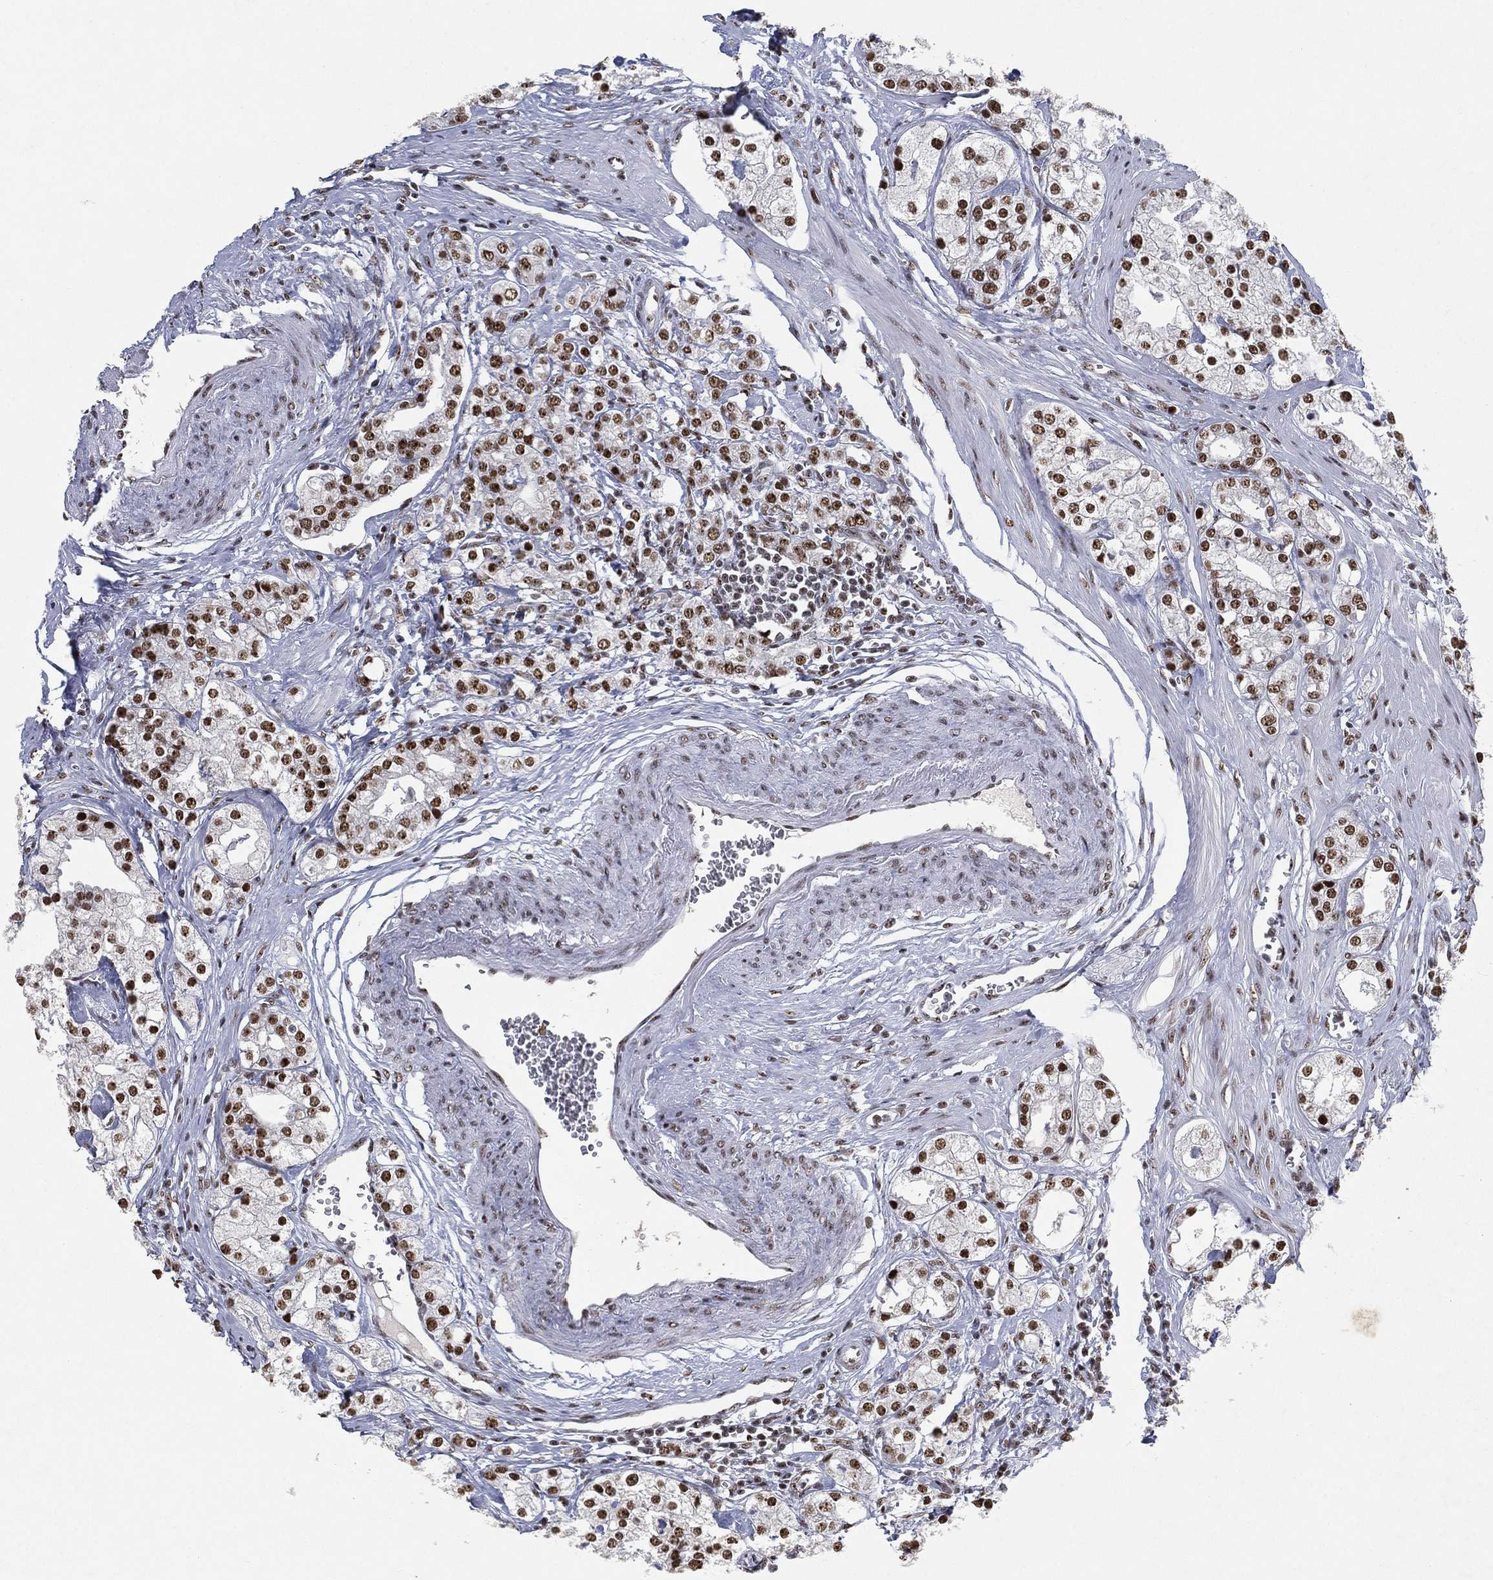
{"staining": {"intensity": "strong", "quantity": ">75%", "location": "nuclear"}, "tissue": "prostate cancer", "cell_type": "Tumor cells", "image_type": "cancer", "snomed": [{"axis": "morphology", "description": "Adenocarcinoma, NOS"}, {"axis": "topography", "description": "Prostate and seminal vesicle, NOS"}, {"axis": "topography", "description": "Prostate"}], "caption": "Prostate cancer tissue shows strong nuclear positivity in about >75% of tumor cells", "gene": "DDX27", "patient": {"sex": "male", "age": 62}}